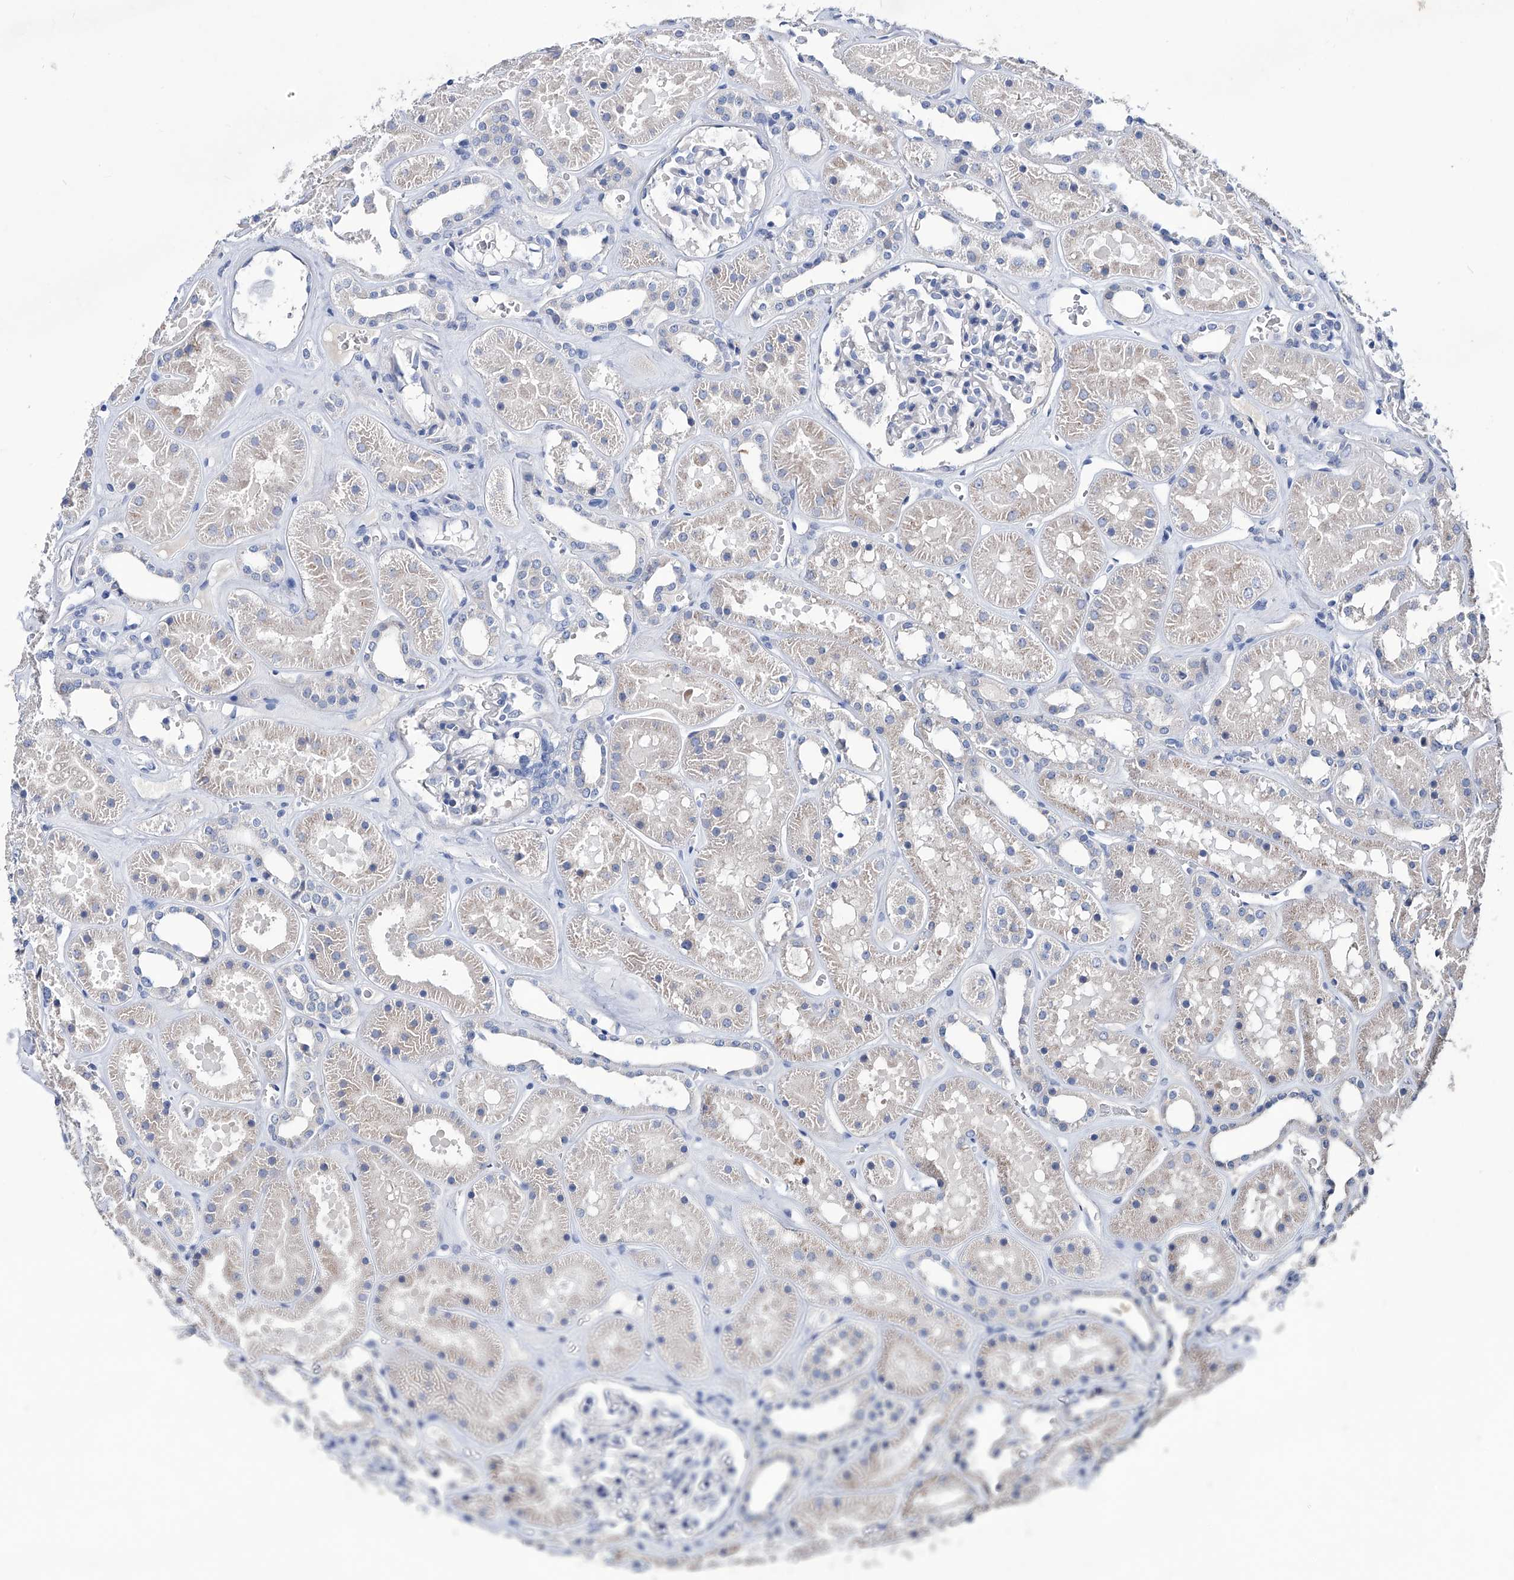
{"staining": {"intensity": "negative", "quantity": "none", "location": "none"}, "tissue": "kidney", "cell_type": "Cells in glomeruli", "image_type": "normal", "snomed": [{"axis": "morphology", "description": "Normal tissue, NOS"}, {"axis": "topography", "description": "Kidney"}], "caption": "Photomicrograph shows no protein expression in cells in glomeruli of benign kidney. The staining was performed using DAB to visualize the protein expression in brown, while the nuclei were stained in blue with hematoxylin (Magnification: 20x).", "gene": "KLHL17", "patient": {"sex": "female", "age": 41}}